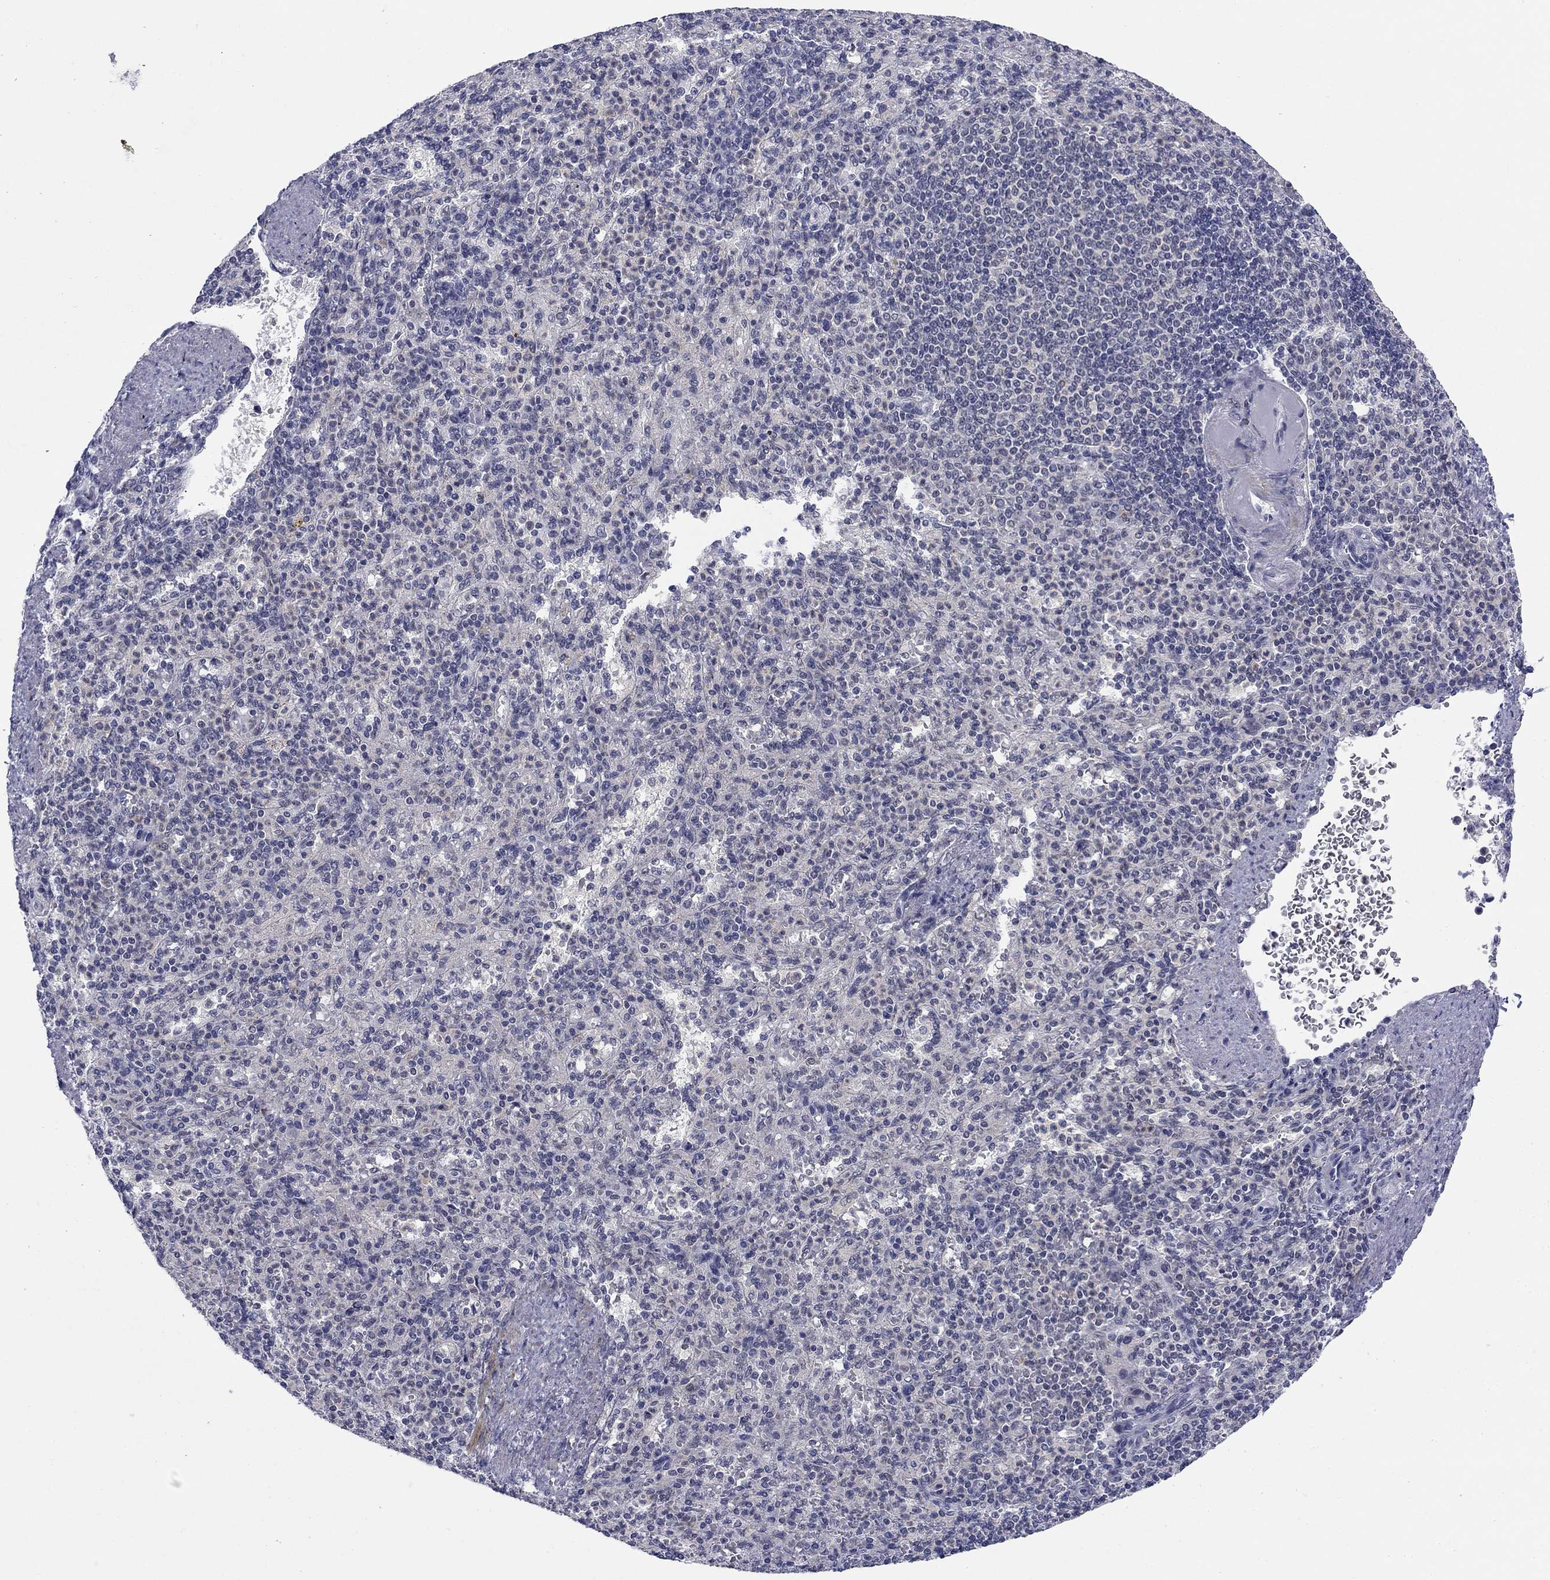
{"staining": {"intensity": "negative", "quantity": "none", "location": "none"}, "tissue": "spleen", "cell_type": "Cells in red pulp", "image_type": "normal", "snomed": [{"axis": "morphology", "description": "Normal tissue, NOS"}, {"axis": "topography", "description": "Spleen"}], "caption": "Cells in red pulp show no significant staining in normal spleen.", "gene": "TIGD4", "patient": {"sex": "female", "age": 74}}